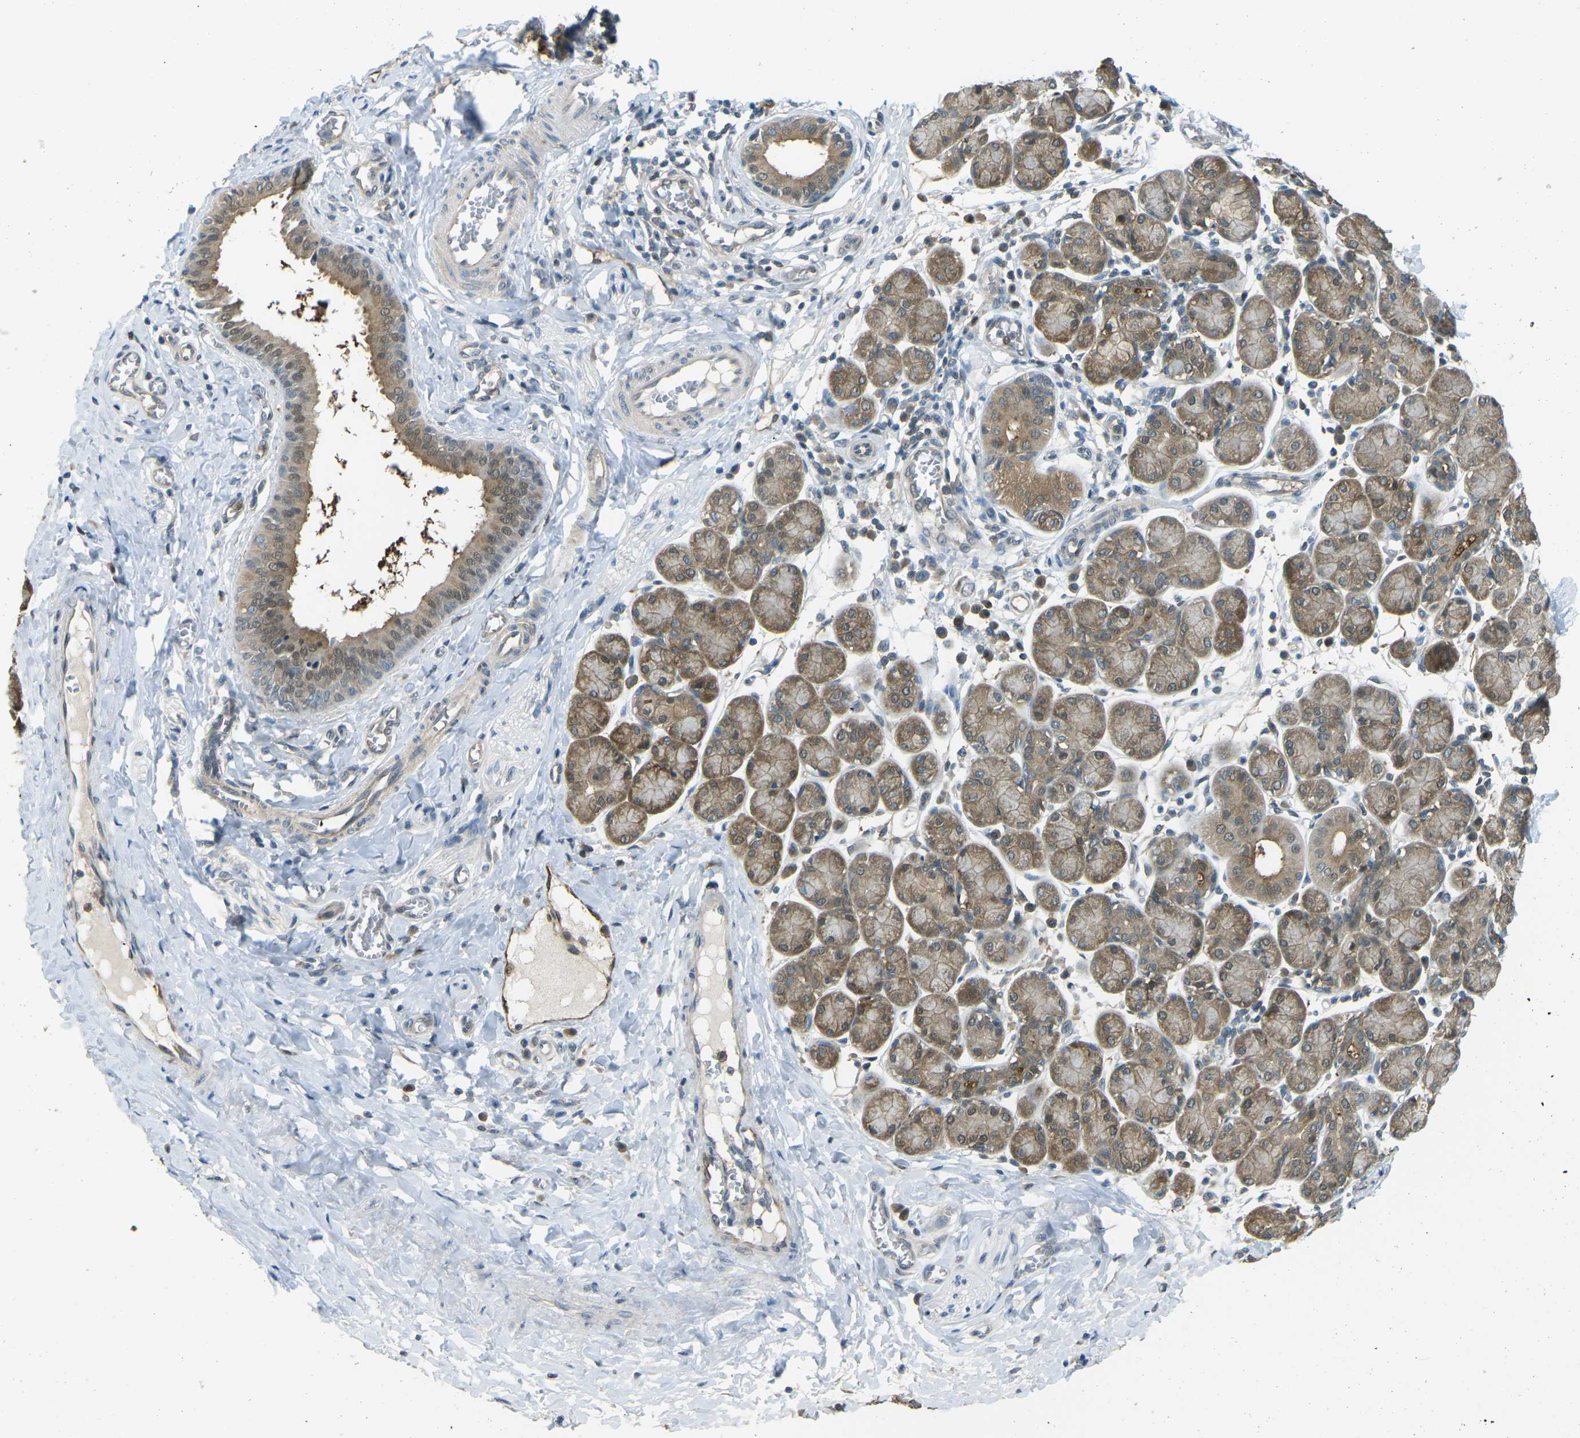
{"staining": {"intensity": "moderate", "quantity": "25%-75%", "location": "cytoplasmic/membranous"}, "tissue": "salivary gland", "cell_type": "Glandular cells", "image_type": "normal", "snomed": [{"axis": "morphology", "description": "Normal tissue, NOS"}, {"axis": "morphology", "description": "Inflammation, NOS"}, {"axis": "topography", "description": "Lymph node"}, {"axis": "topography", "description": "Salivary gland"}], "caption": "An immunohistochemistry (IHC) photomicrograph of normal tissue is shown. Protein staining in brown labels moderate cytoplasmic/membranous positivity in salivary gland within glandular cells.", "gene": "PIEZO2", "patient": {"sex": "male", "age": 3}}